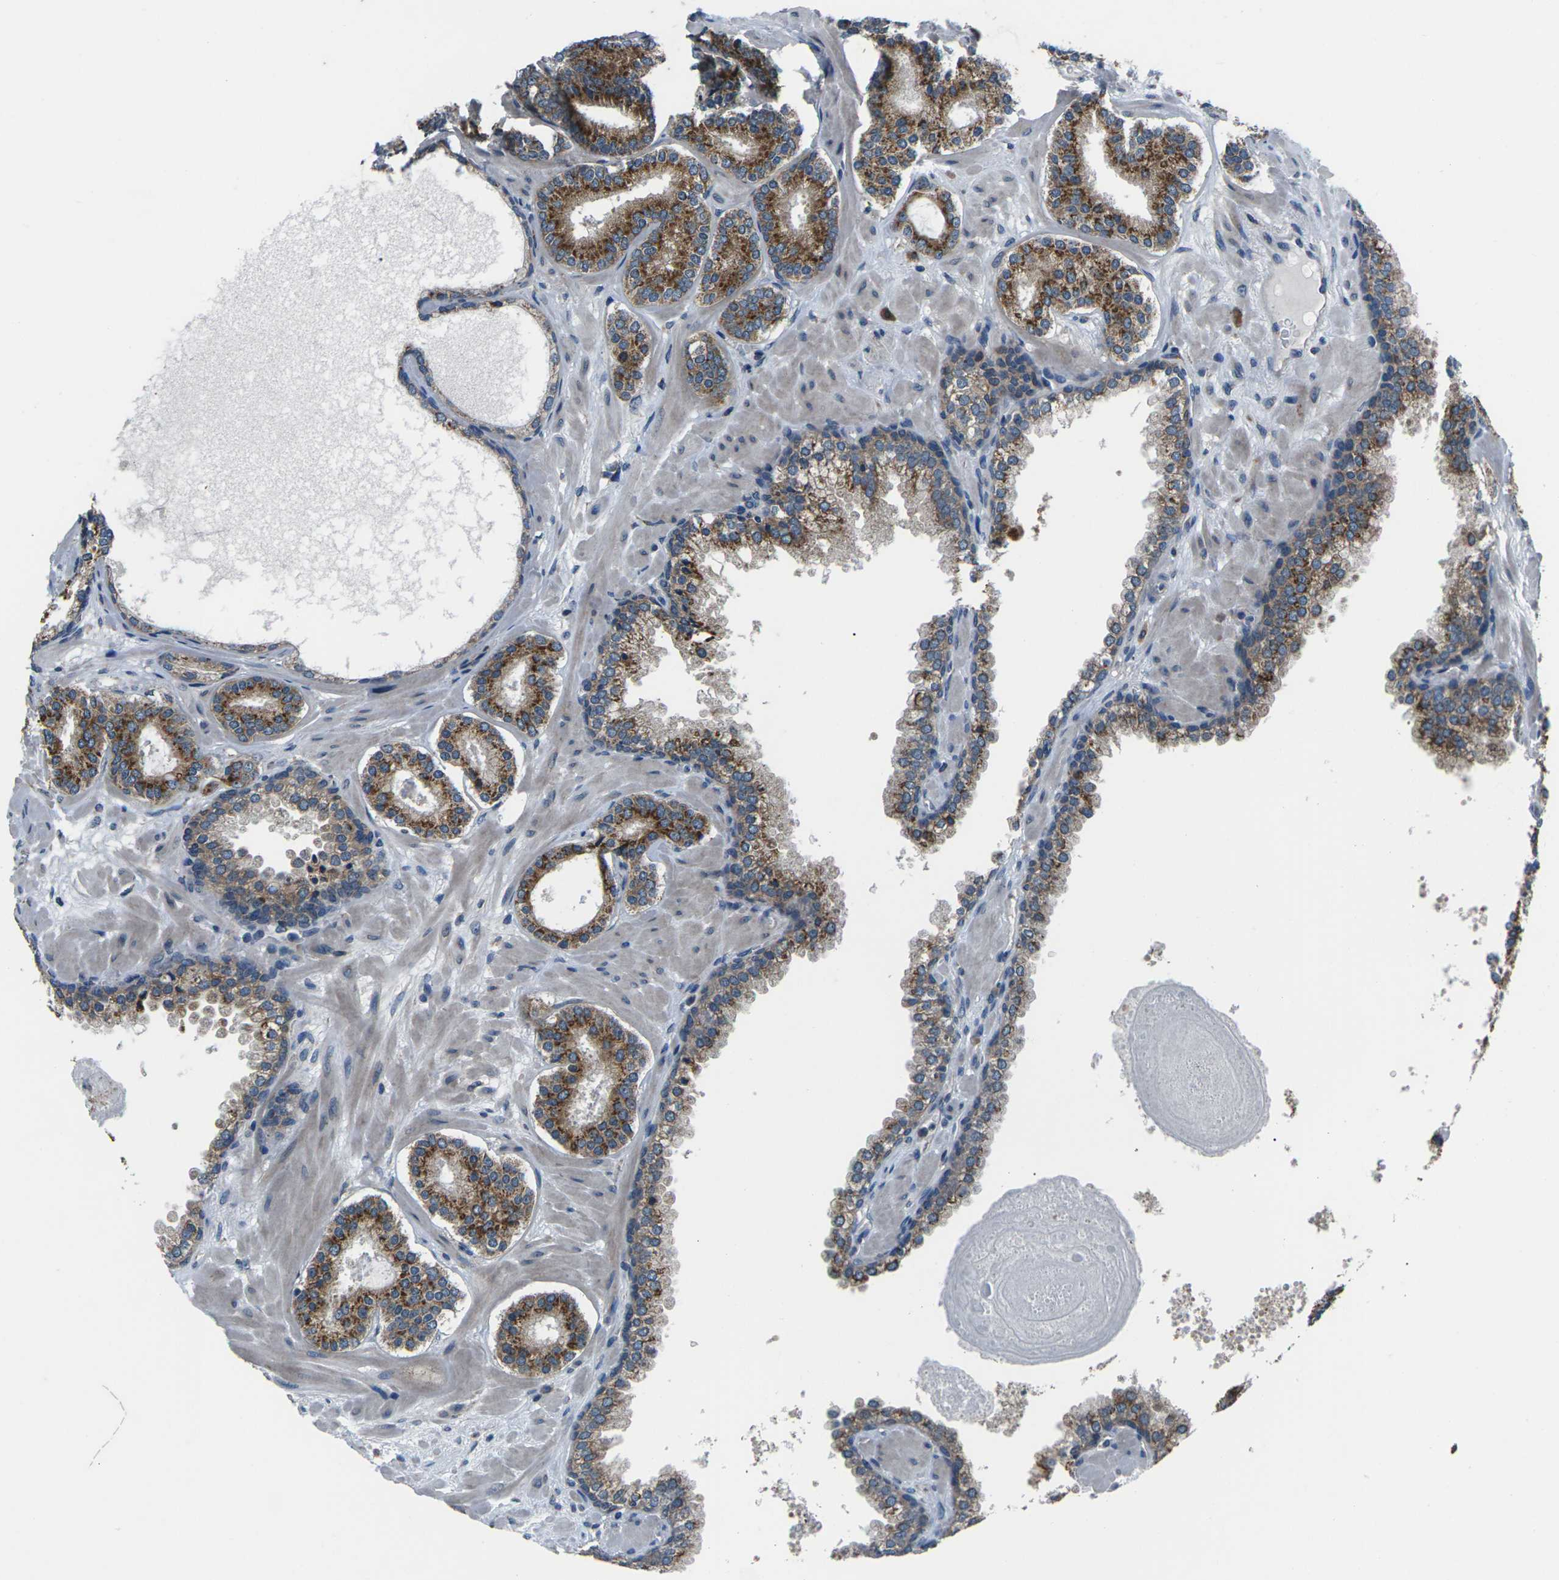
{"staining": {"intensity": "strong", "quantity": ">75%", "location": "cytoplasmic/membranous"}, "tissue": "prostate cancer", "cell_type": "Tumor cells", "image_type": "cancer", "snomed": [{"axis": "morphology", "description": "Adenocarcinoma, Low grade"}, {"axis": "topography", "description": "Prostate"}], "caption": "A high-resolution histopathology image shows immunohistochemistry (IHC) staining of prostate low-grade adenocarcinoma, which displays strong cytoplasmic/membranous positivity in approximately >75% of tumor cells. The protein of interest is stained brown, and the nuclei are stained in blue (DAB (3,3'-diaminobenzidine) IHC with brightfield microscopy, high magnification).", "gene": "GABRP", "patient": {"sex": "male", "age": 63}}